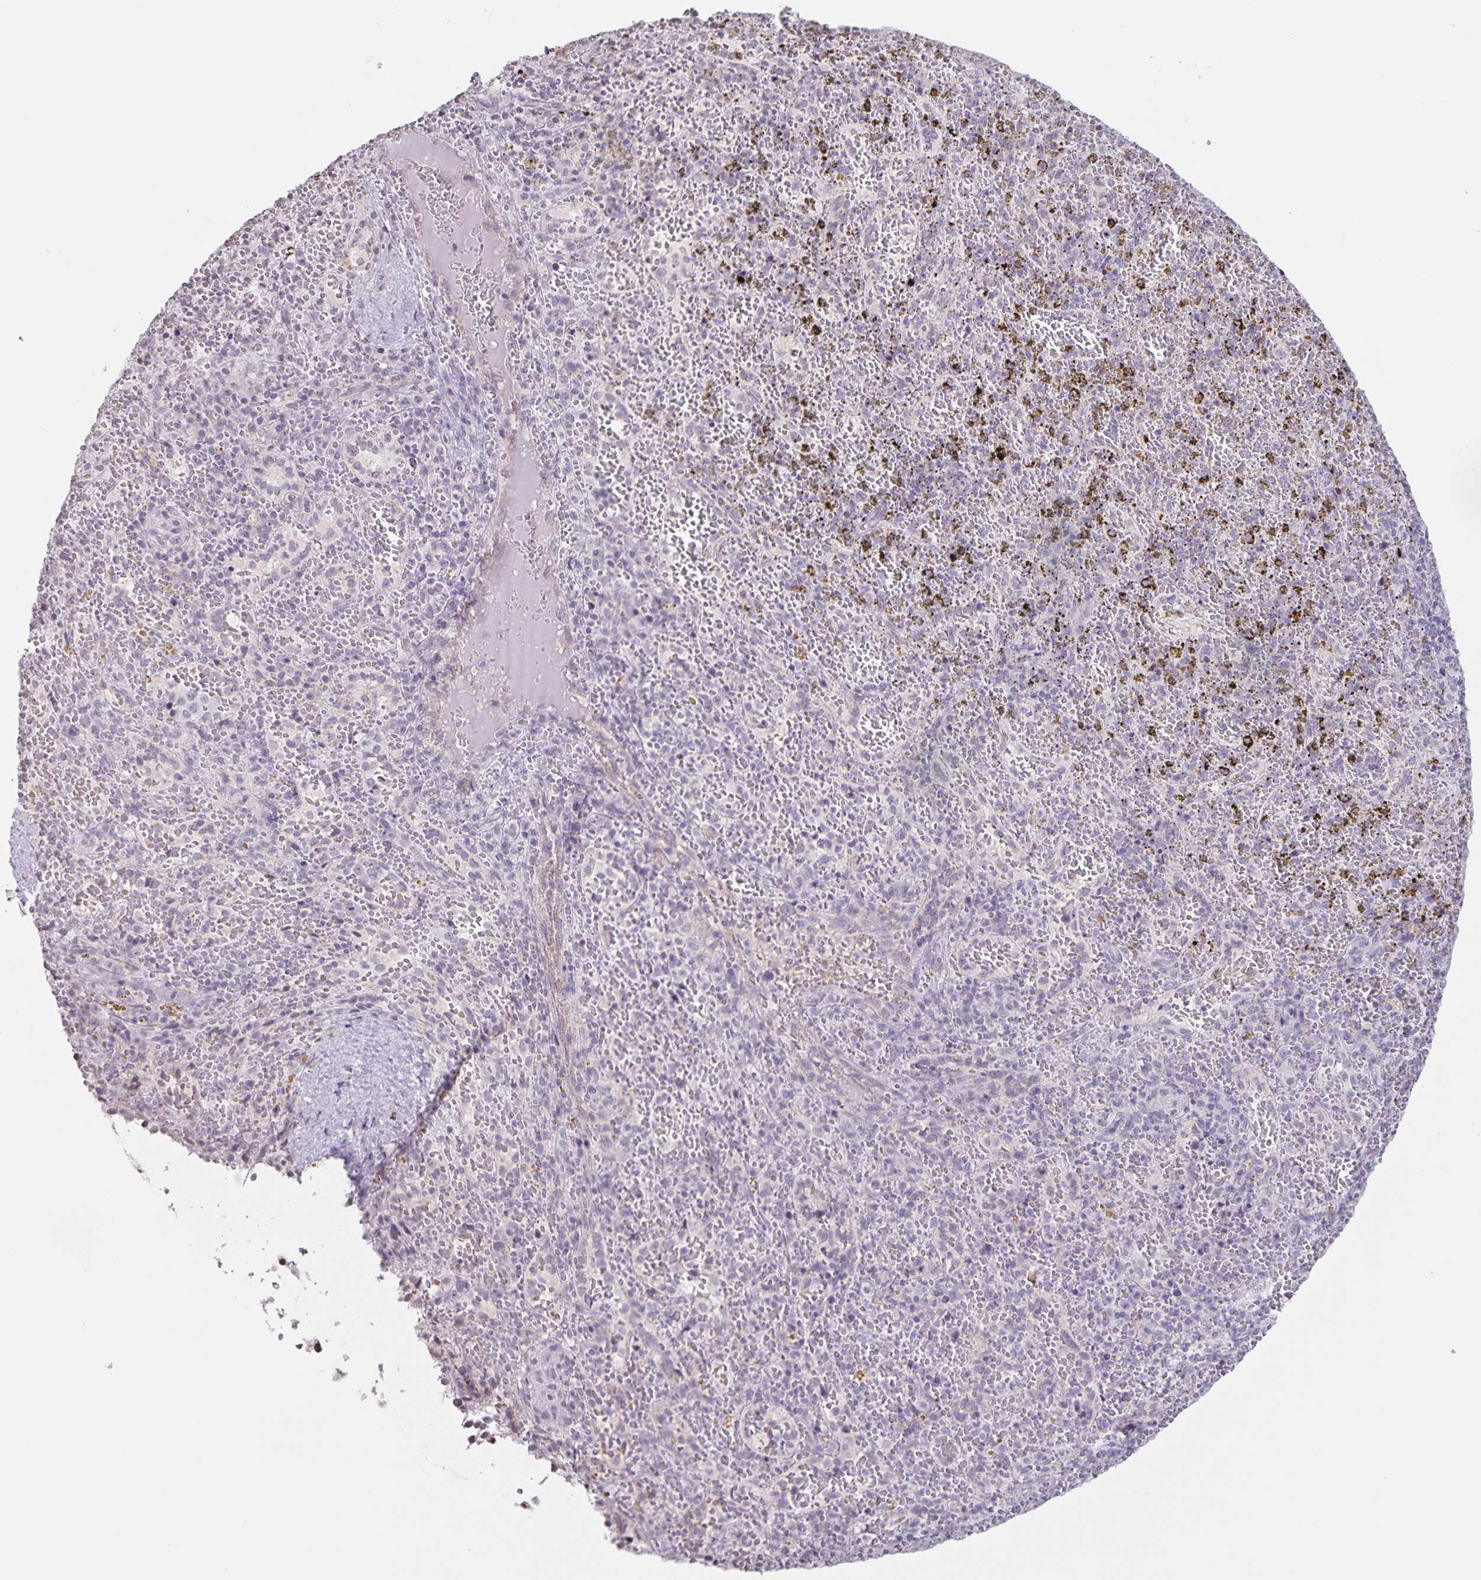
{"staining": {"intensity": "negative", "quantity": "none", "location": "none"}, "tissue": "spleen", "cell_type": "Cells in red pulp", "image_type": "normal", "snomed": [{"axis": "morphology", "description": "Normal tissue, NOS"}, {"axis": "topography", "description": "Spleen"}], "caption": "Image shows no protein expression in cells in red pulp of benign spleen. (DAB (3,3'-diaminobenzidine) immunohistochemistry visualized using brightfield microscopy, high magnification).", "gene": "AQP4", "patient": {"sex": "female", "age": 50}}